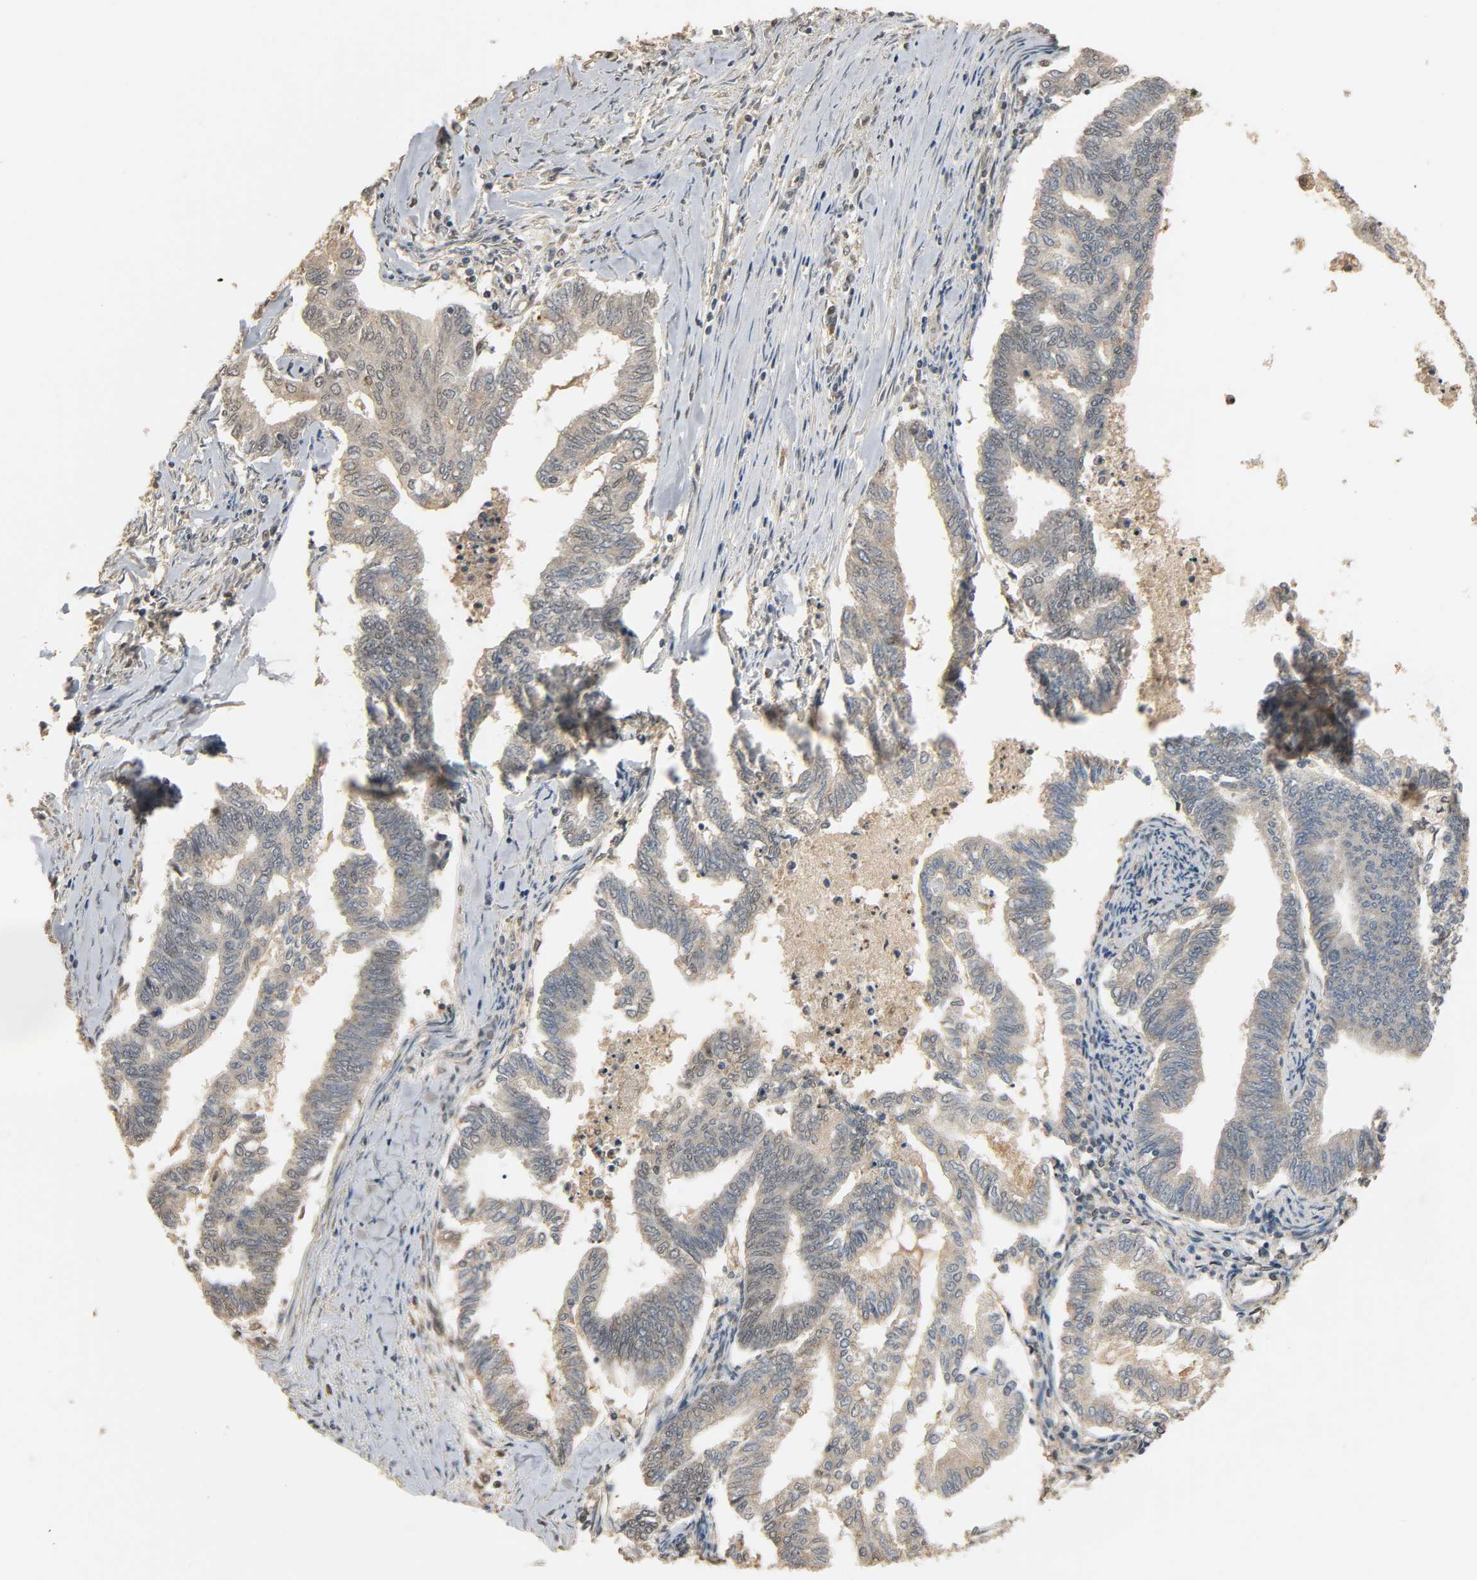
{"staining": {"intensity": "weak", "quantity": "<25%", "location": "cytoplasmic/membranous"}, "tissue": "endometrial cancer", "cell_type": "Tumor cells", "image_type": "cancer", "snomed": [{"axis": "morphology", "description": "Adenocarcinoma, NOS"}, {"axis": "topography", "description": "Endometrium"}], "caption": "An immunohistochemistry micrograph of endometrial cancer is shown. There is no staining in tumor cells of endometrial cancer. (DAB (3,3'-diaminobenzidine) IHC visualized using brightfield microscopy, high magnification).", "gene": "ZFPM2", "patient": {"sex": "female", "age": 79}}